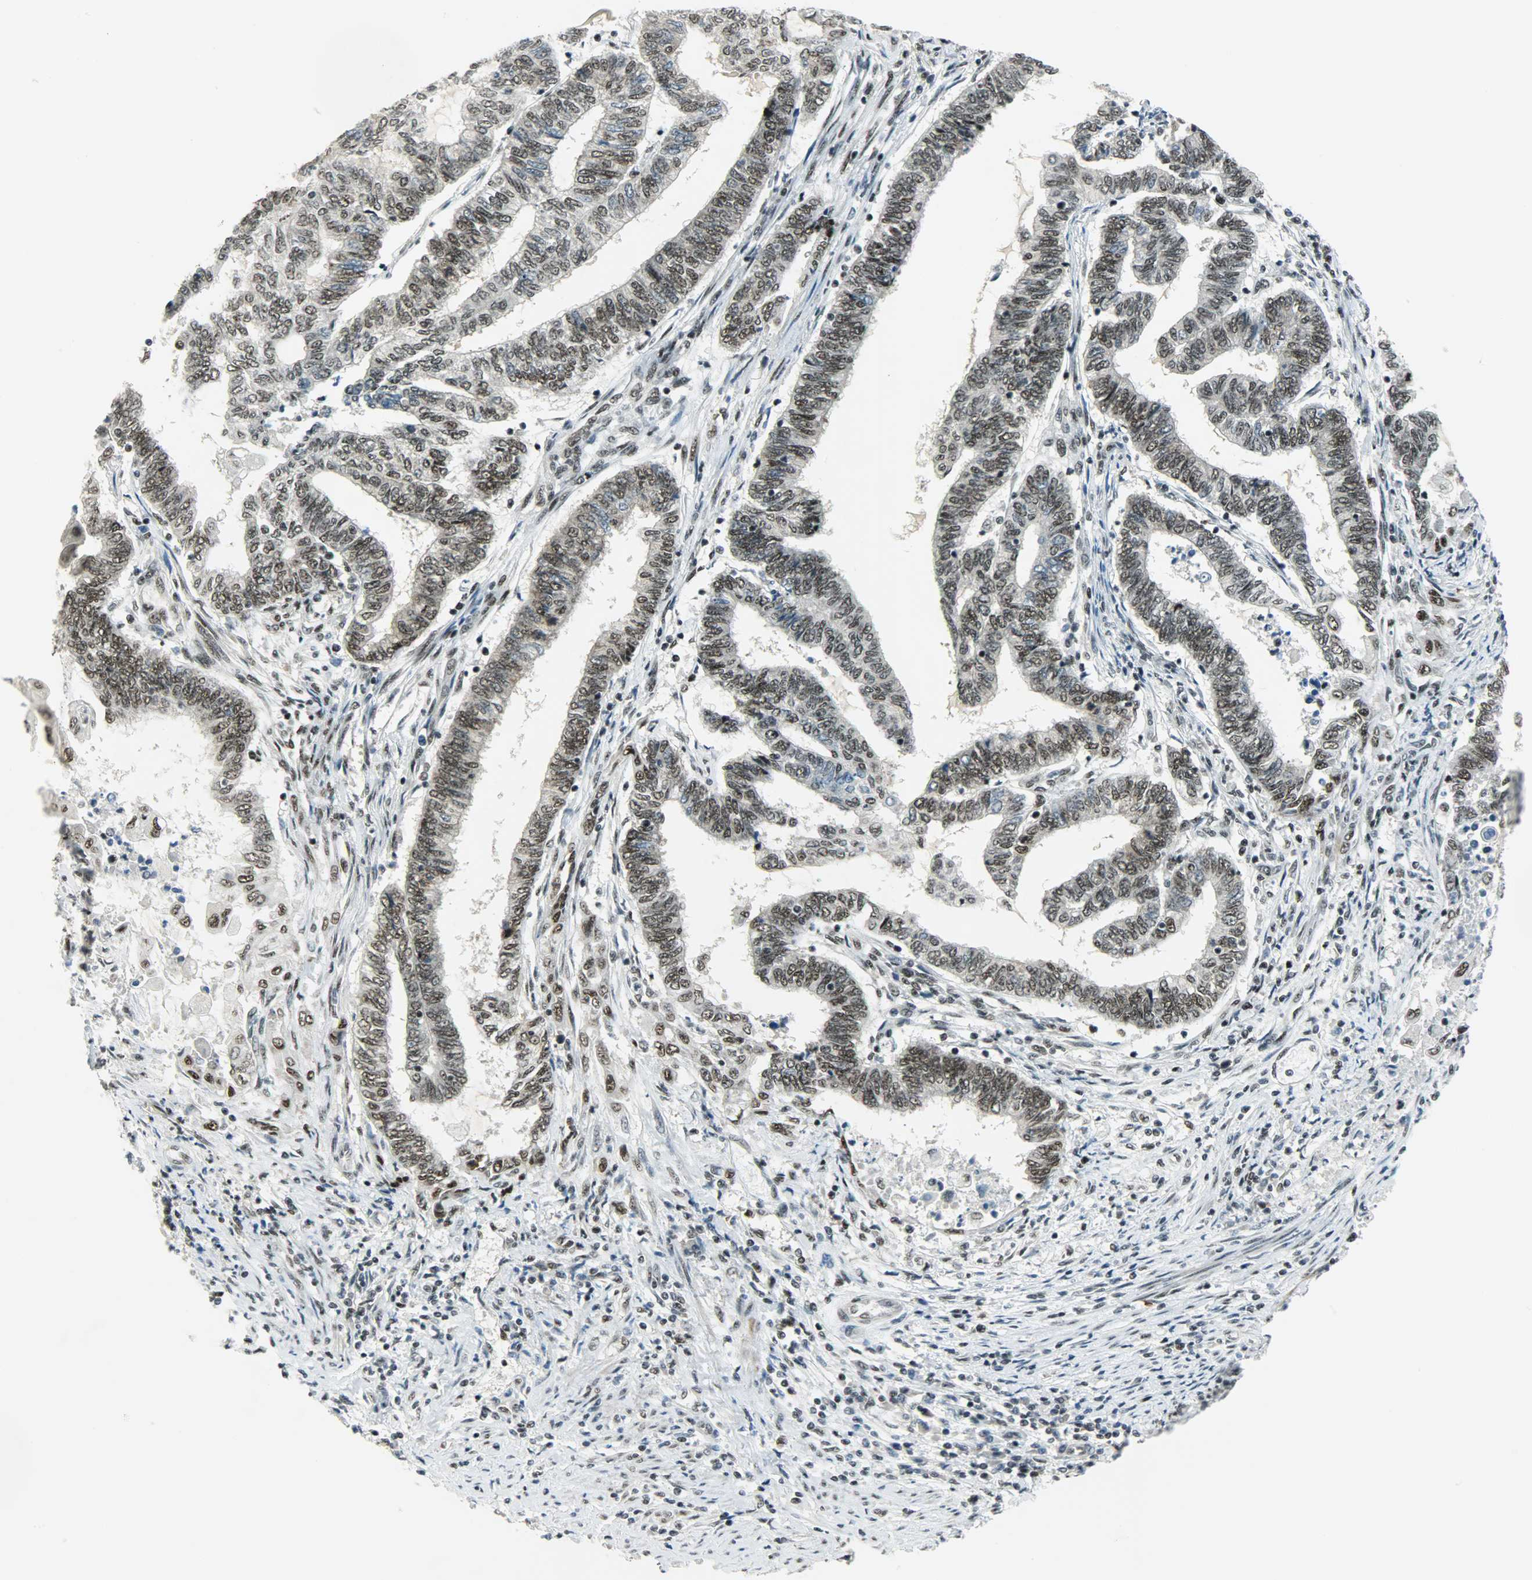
{"staining": {"intensity": "moderate", "quantity": ">75%", "location": "nuclear"}, "tissue": "endometrial cancer", "cell_type": "Tumor cells", "image_type": "cancer", "snomed": [{"axis": "morphology", "description": "Adenocarcinoma, NOS"}, {"axis": "topography", "description": "Uterus"}, {"axis": "topography", "description": "Endometrium"}], "caption": "Protein analysis of endometrial cancer tissue exhibits moderate nuclear expression in approximately >75% of tumor cells. The protein is shown in brown color, while the nuclei are stained blue.", "gene": "SUGP1", "patient": {"sex": "female", "age": 70}}